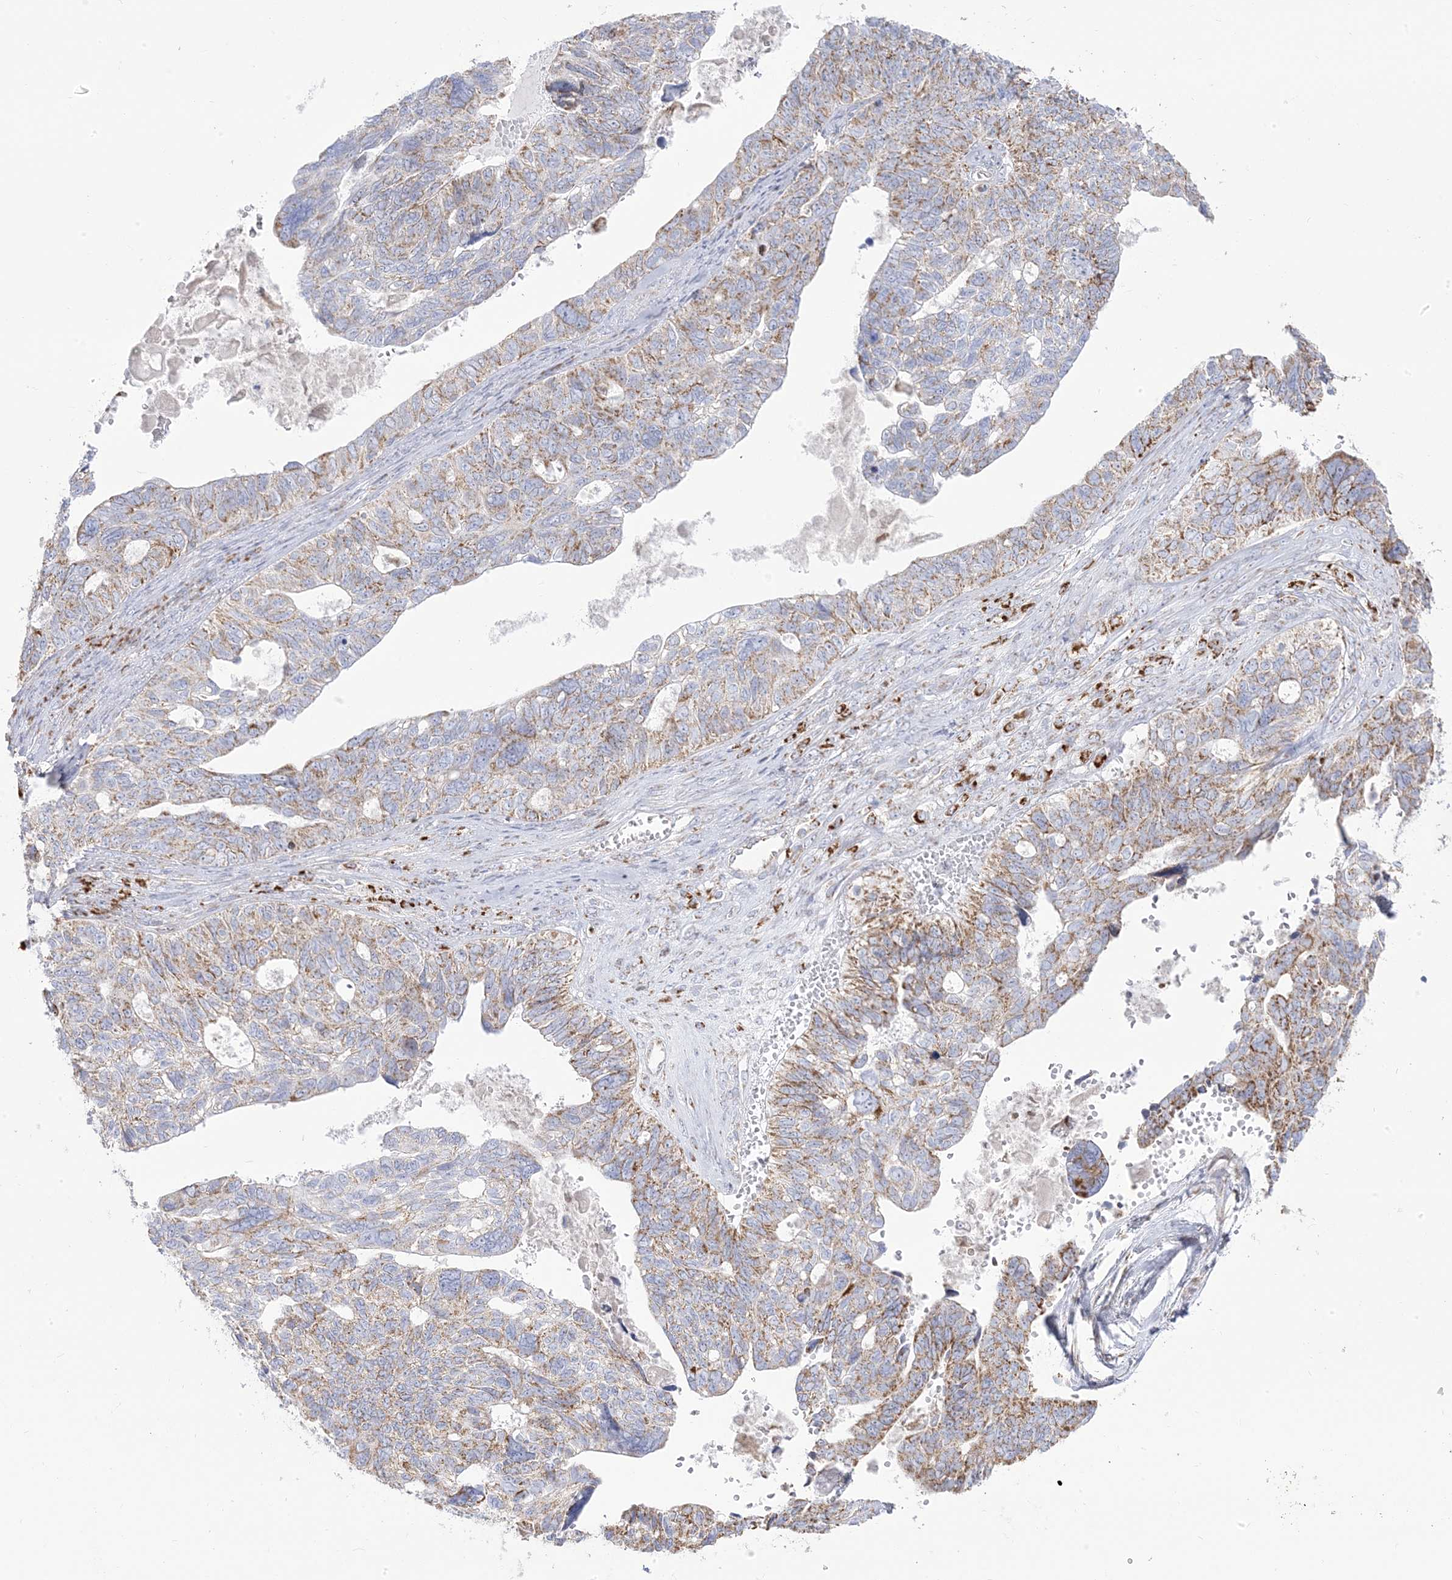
{"staining": {"intensity": "moderate", "quantity": "25%-75%", "location": "cytoplasmic/membranous"}, "tissue": "ovarian cancer", "cell_type": "Tumor cells", "image_type": "cancer", "snomed": [{"axis": "morphology", "description": "Cystadenocarcinoma, serous, NOS"}, {"axis": "topography", "description": "Ovary"}], "caption": "Protein expression analysis of ovarian cancer (serous cystadenocarcinoma) exhibits moderate cytoplasmic/membranous positivity in approximately 25%-75% of tumor cells.", "gene": "PCCB", "patient": {"sex": "female", "age": 79}}